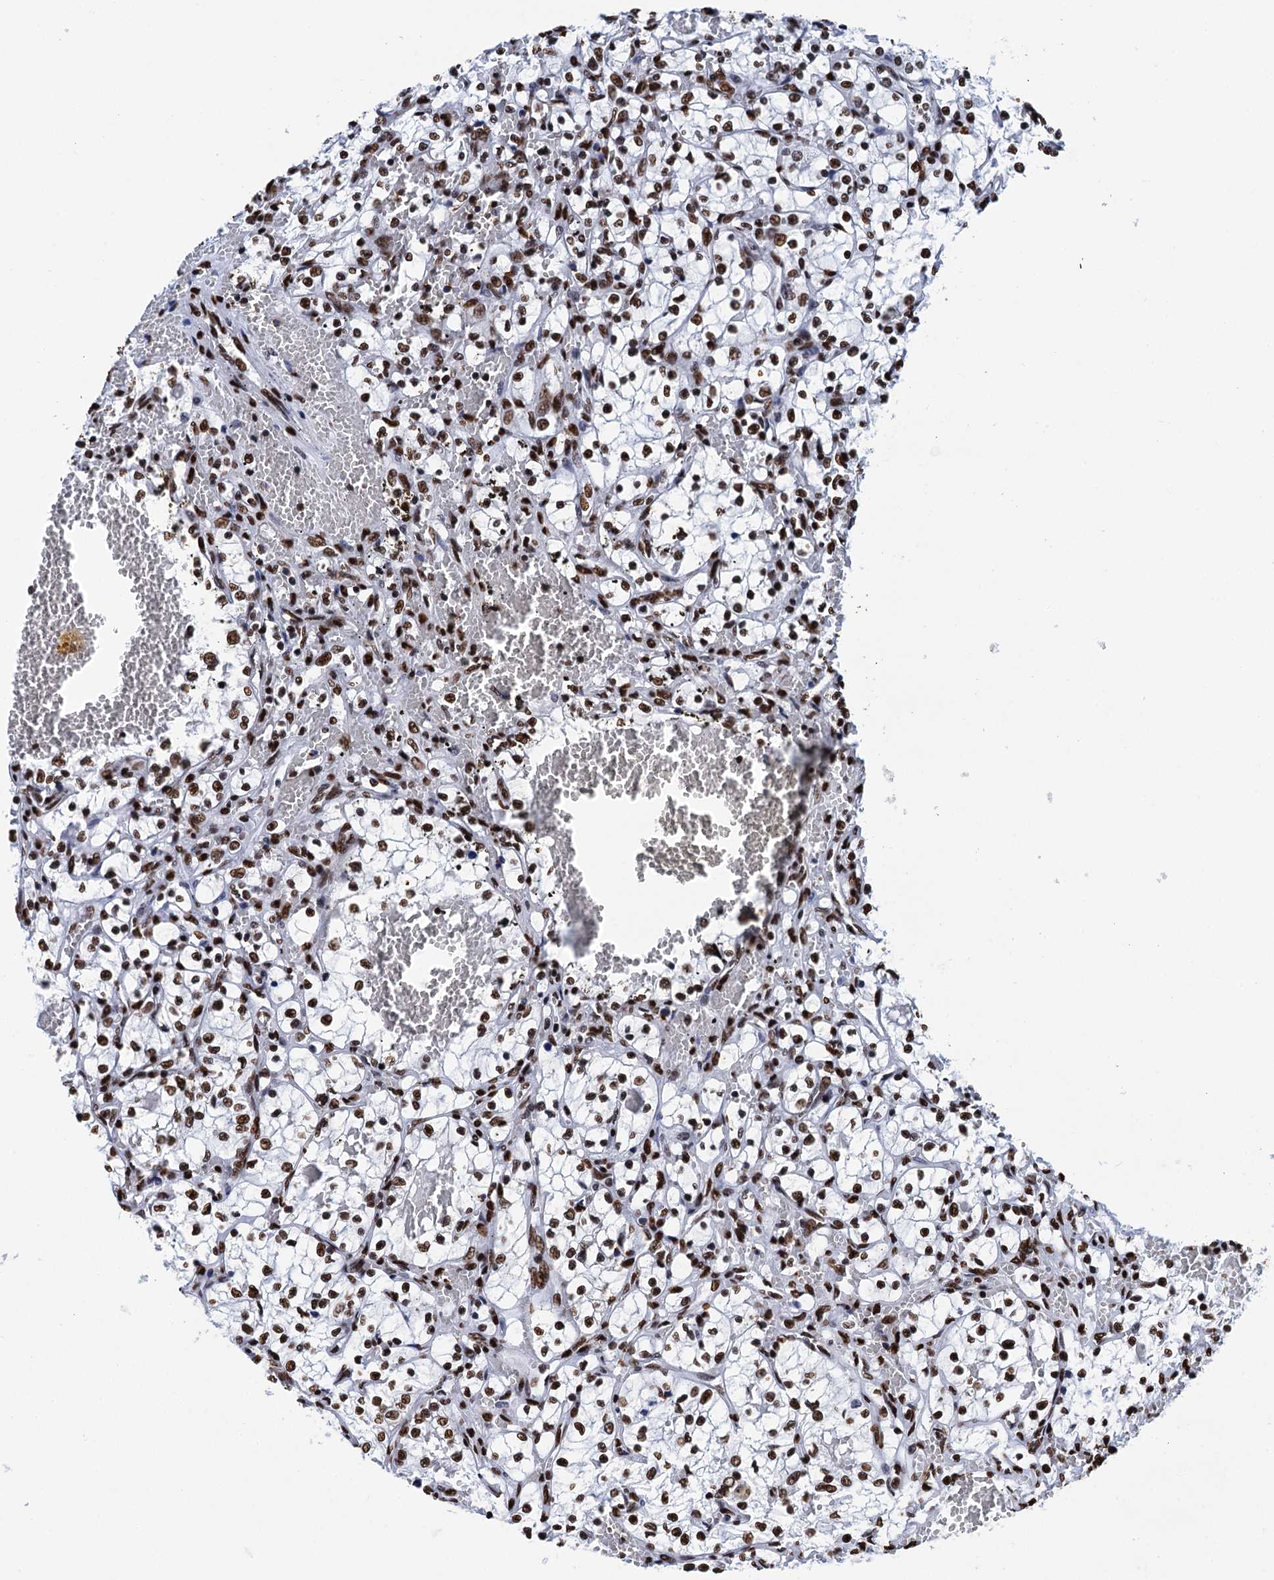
{"staining": {"intensity": "strong", "quantity": ">75%", "location": "nuclear"}, "tissue": "renal cancer", "cell_type": "Tumor cells", "image_type": "cancer", "snomed": [{"axis": "morphology", "description": "Adenocarcinoma, NOS"}, {"axis": "topography", "description": "Kidney"}], "caption": "Brown immunohistochemical staining in renal adenocarcinoma demonstrates strong nuclear staining in approximately >75% of tumor cells.", "gene": "UBA2", "patient": {"sex": "female", "age": 69}}